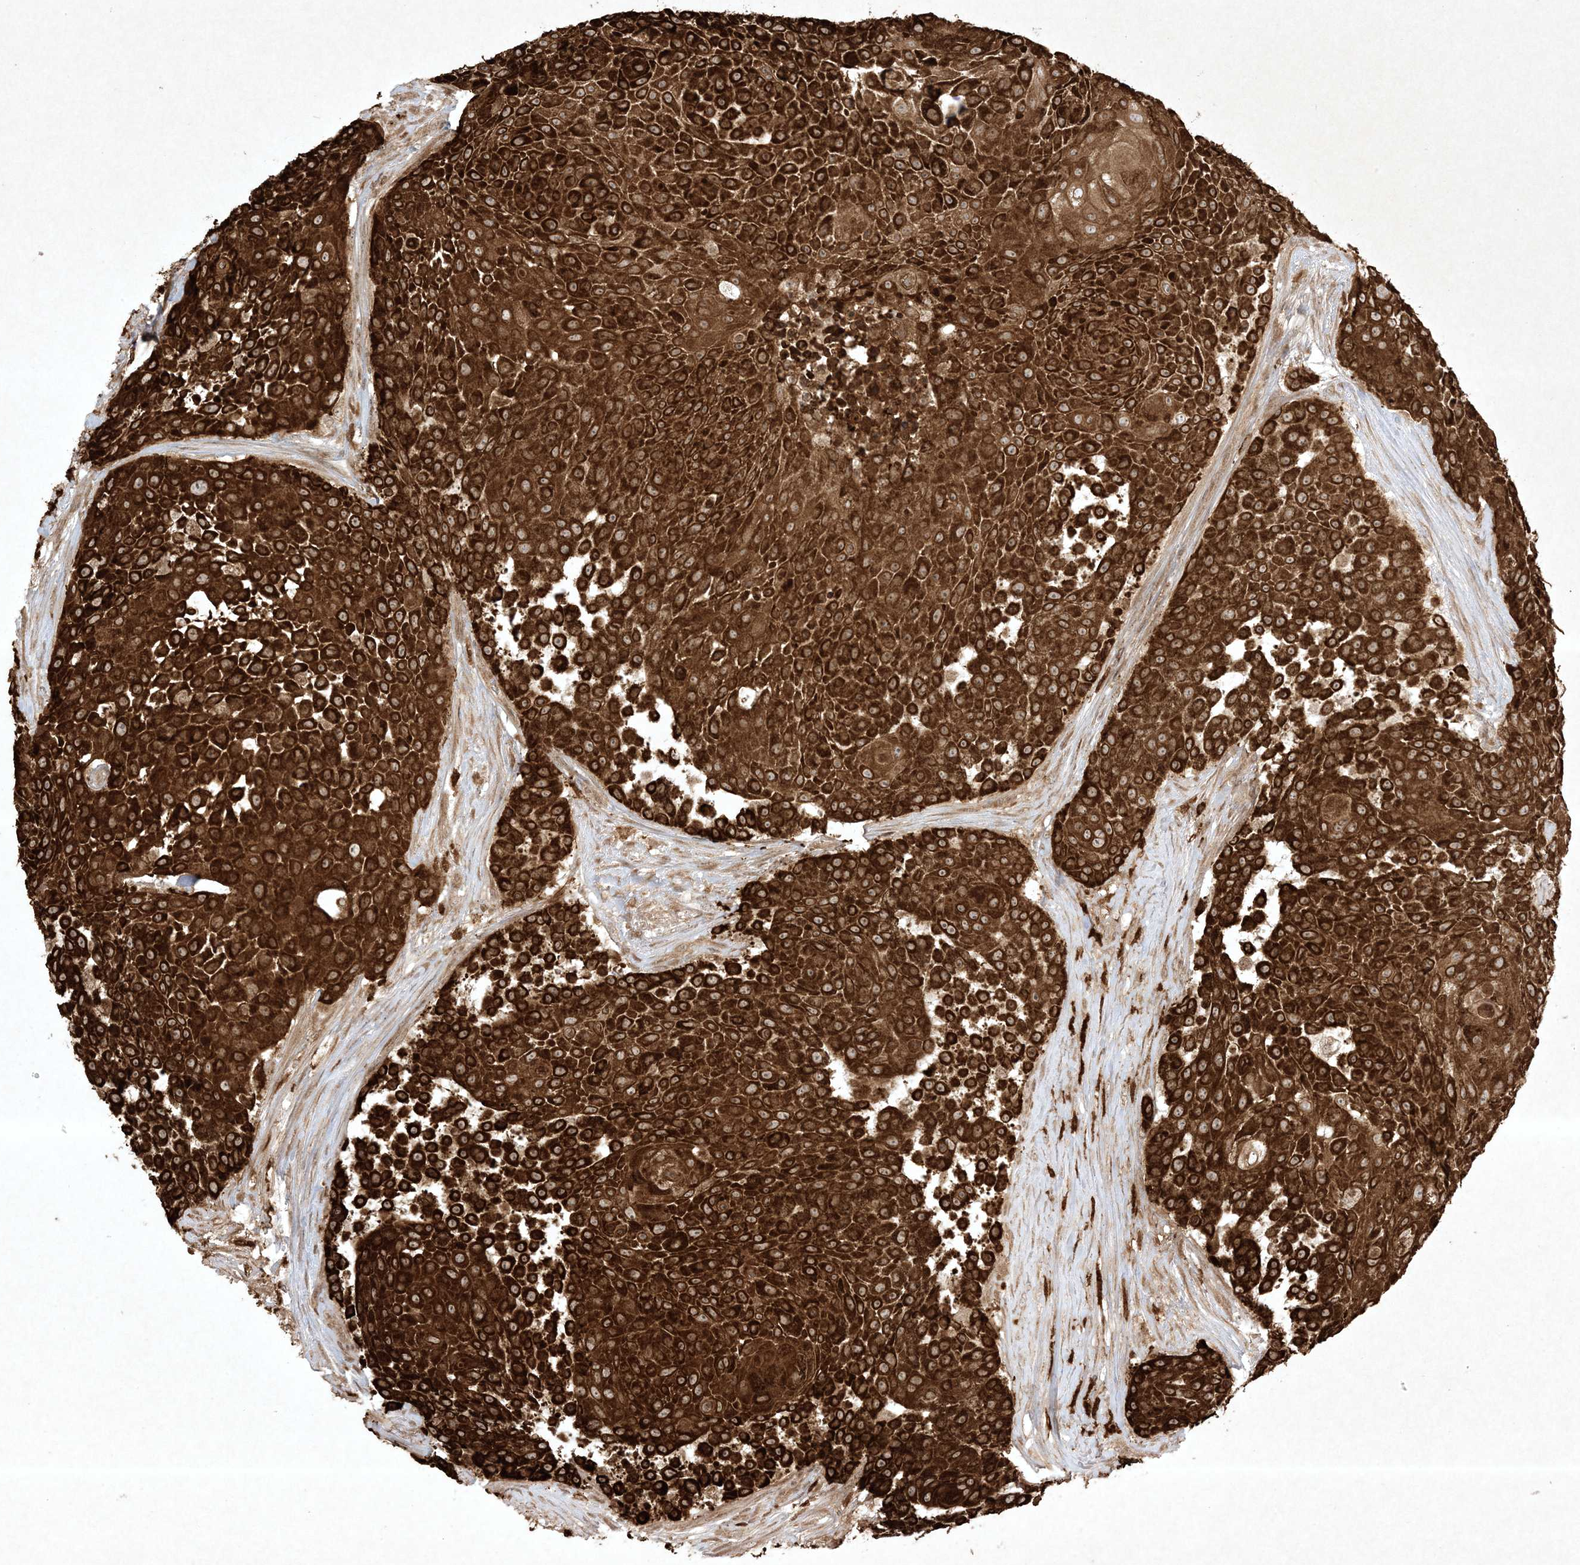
{"staining": {"intensity": "strong", "quantity": ">75%", "location": "cytoplasmic/membranous"}, "tissue": "urothelial cancer", "cell_type": "Tumor cells", "image_type": "cancer", "snomed": [{"axis": "morphology", "description": "Urothelial carcinoma, High grade"}, {"axis": "topography", "description": "Urinary bladder"}], "caption": "Urothelial cancer tissue exhibits strong cytoplasmic/membranous positivity in about >75% of tumor cells, visualized by immunohistochemistry.", "gene": "PTK6", "patient": {"sex": "female", "age": 63}}